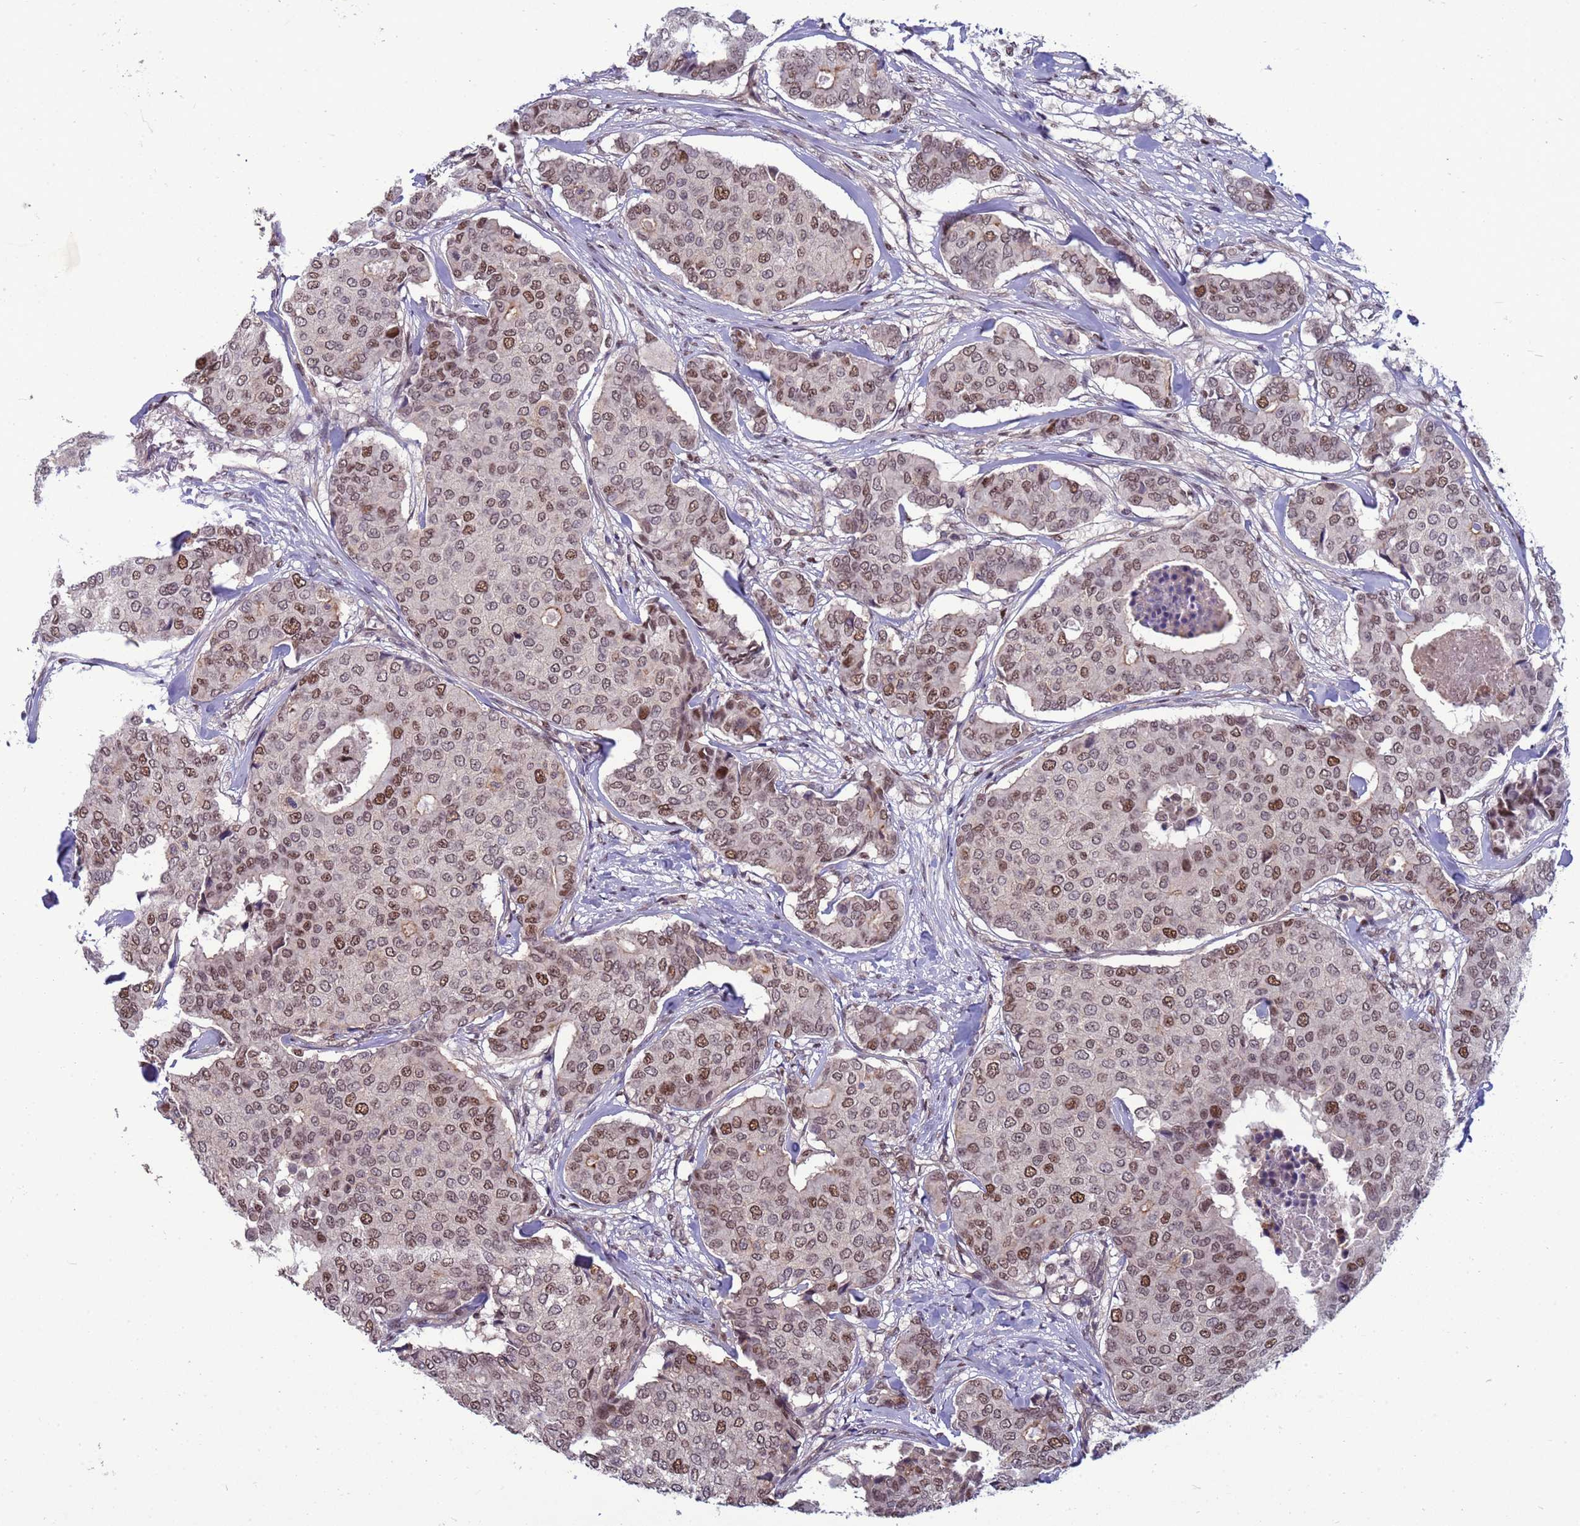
{"staining": {"intensity": "moderate", "quantity": ">75%", "location": "nuclear"}, "tissue": "breast cancer", "cell_type": "Tumor cells", "image_type": "cancer", "snomed": [{"axis": "morphology", "description": "Duct carcinoma"}, {"axis": "topography", "description": "Breast"}], "caption": "Protein staining shows moderate nuclear expression in about >75% of tumor cells in breast intraductal carcinoma. The staining was performed using DAB, with brown indicating positive protein expression. Nuclei are stained blue with hematoxylin.", "gene": "NSL1", "patient": {"sex": "female", "age": 75}}